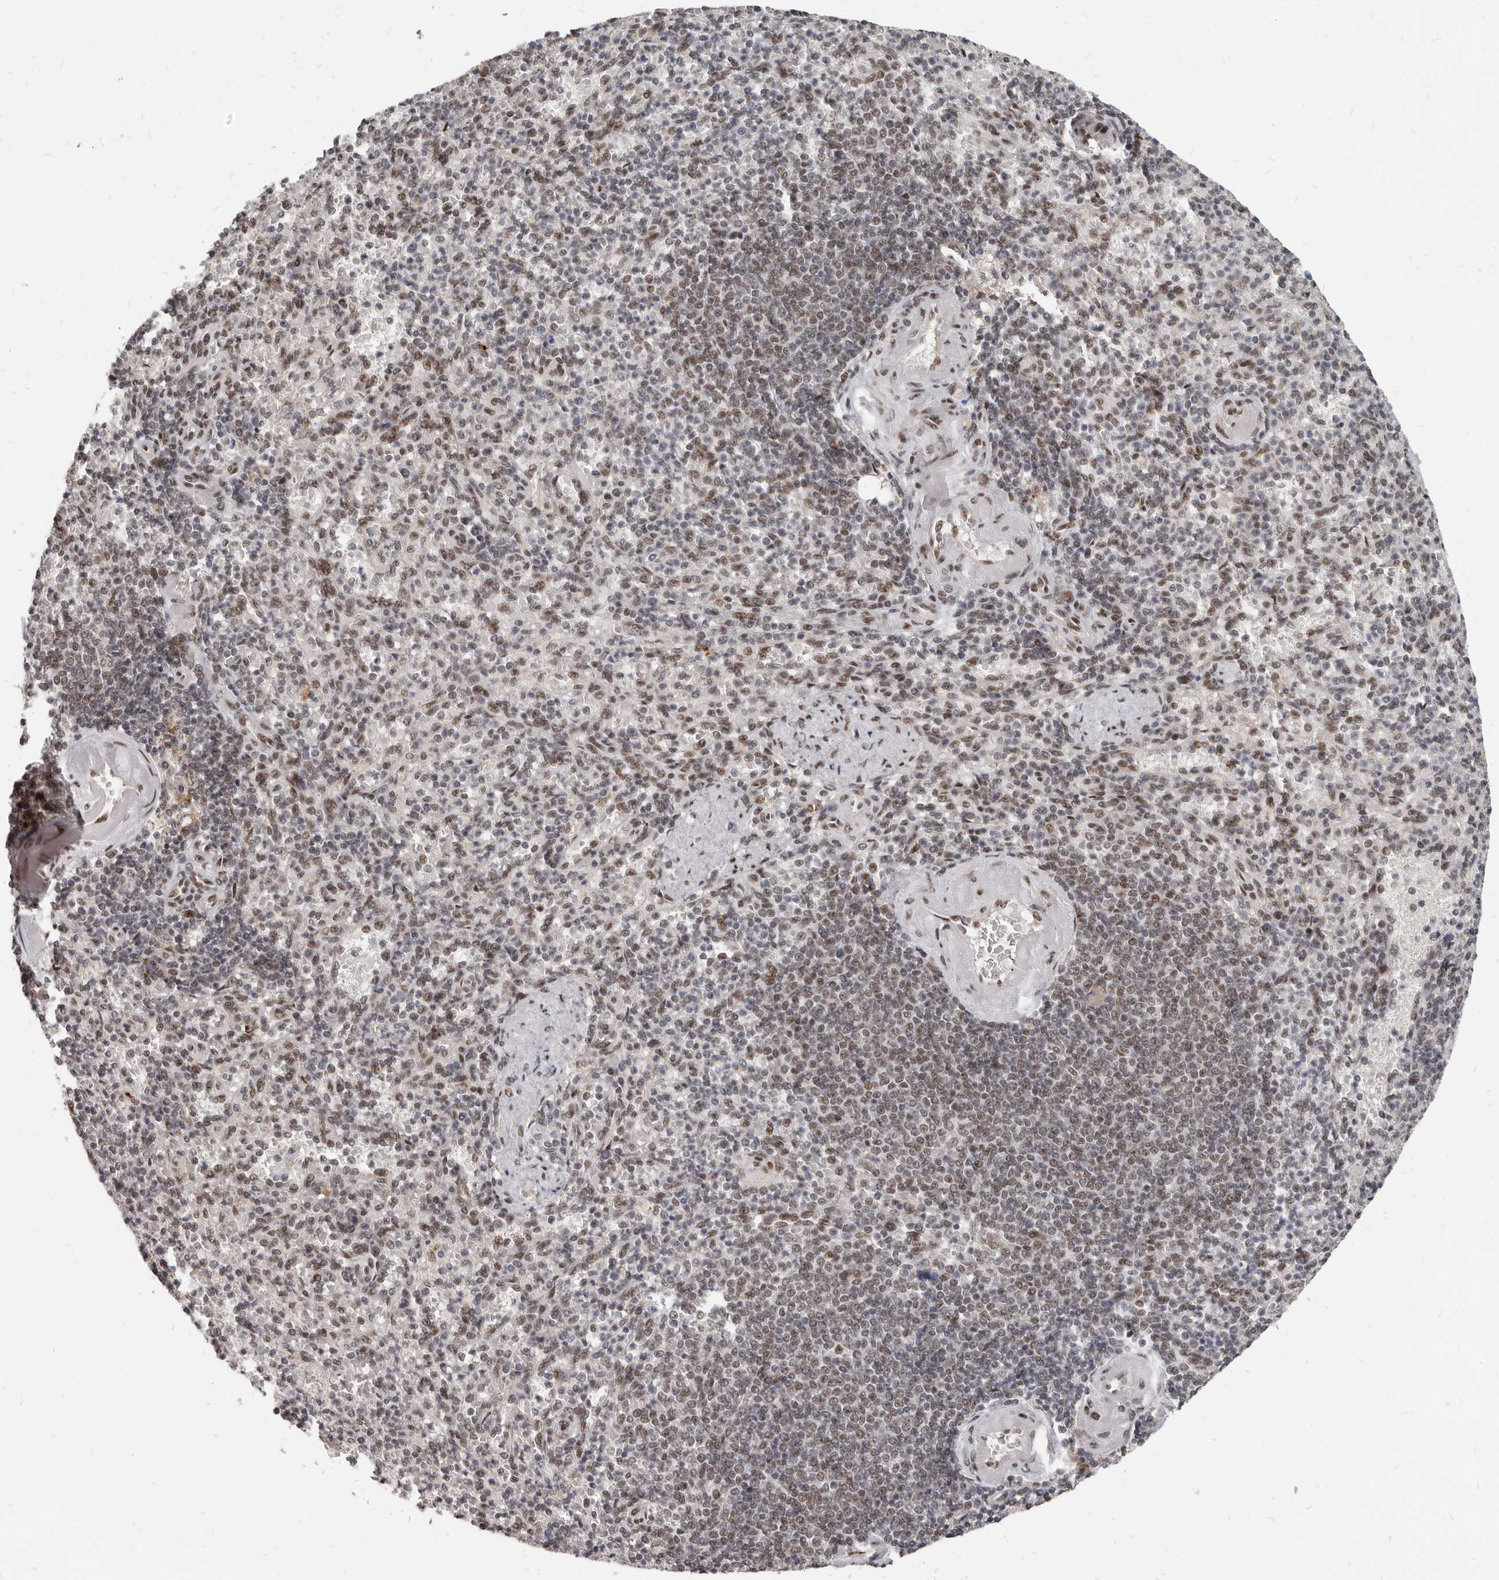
{"staining": {"intensity": "weak", "quantity": "25%-75%", "location": "nuclear"}, "tissue": "spleen", "cell_type": "Cells in red pulp", "image_type": "normal", "snomed": [{"axis": "morphology", "description": "Normal tissue, NOS"}, {"axis": "topography", "description": "Spleen"}], "caption": "This micrograph displays unremarkable spleen stained with immunohistochemistry (IHC) to label a protein in brown. The nuclear of cells in red pulp show weak positivity for the protein. Nuclei are counter-stained blue.", "gene": "ATF5", "patient": {"sex": "female", "age": 74}}